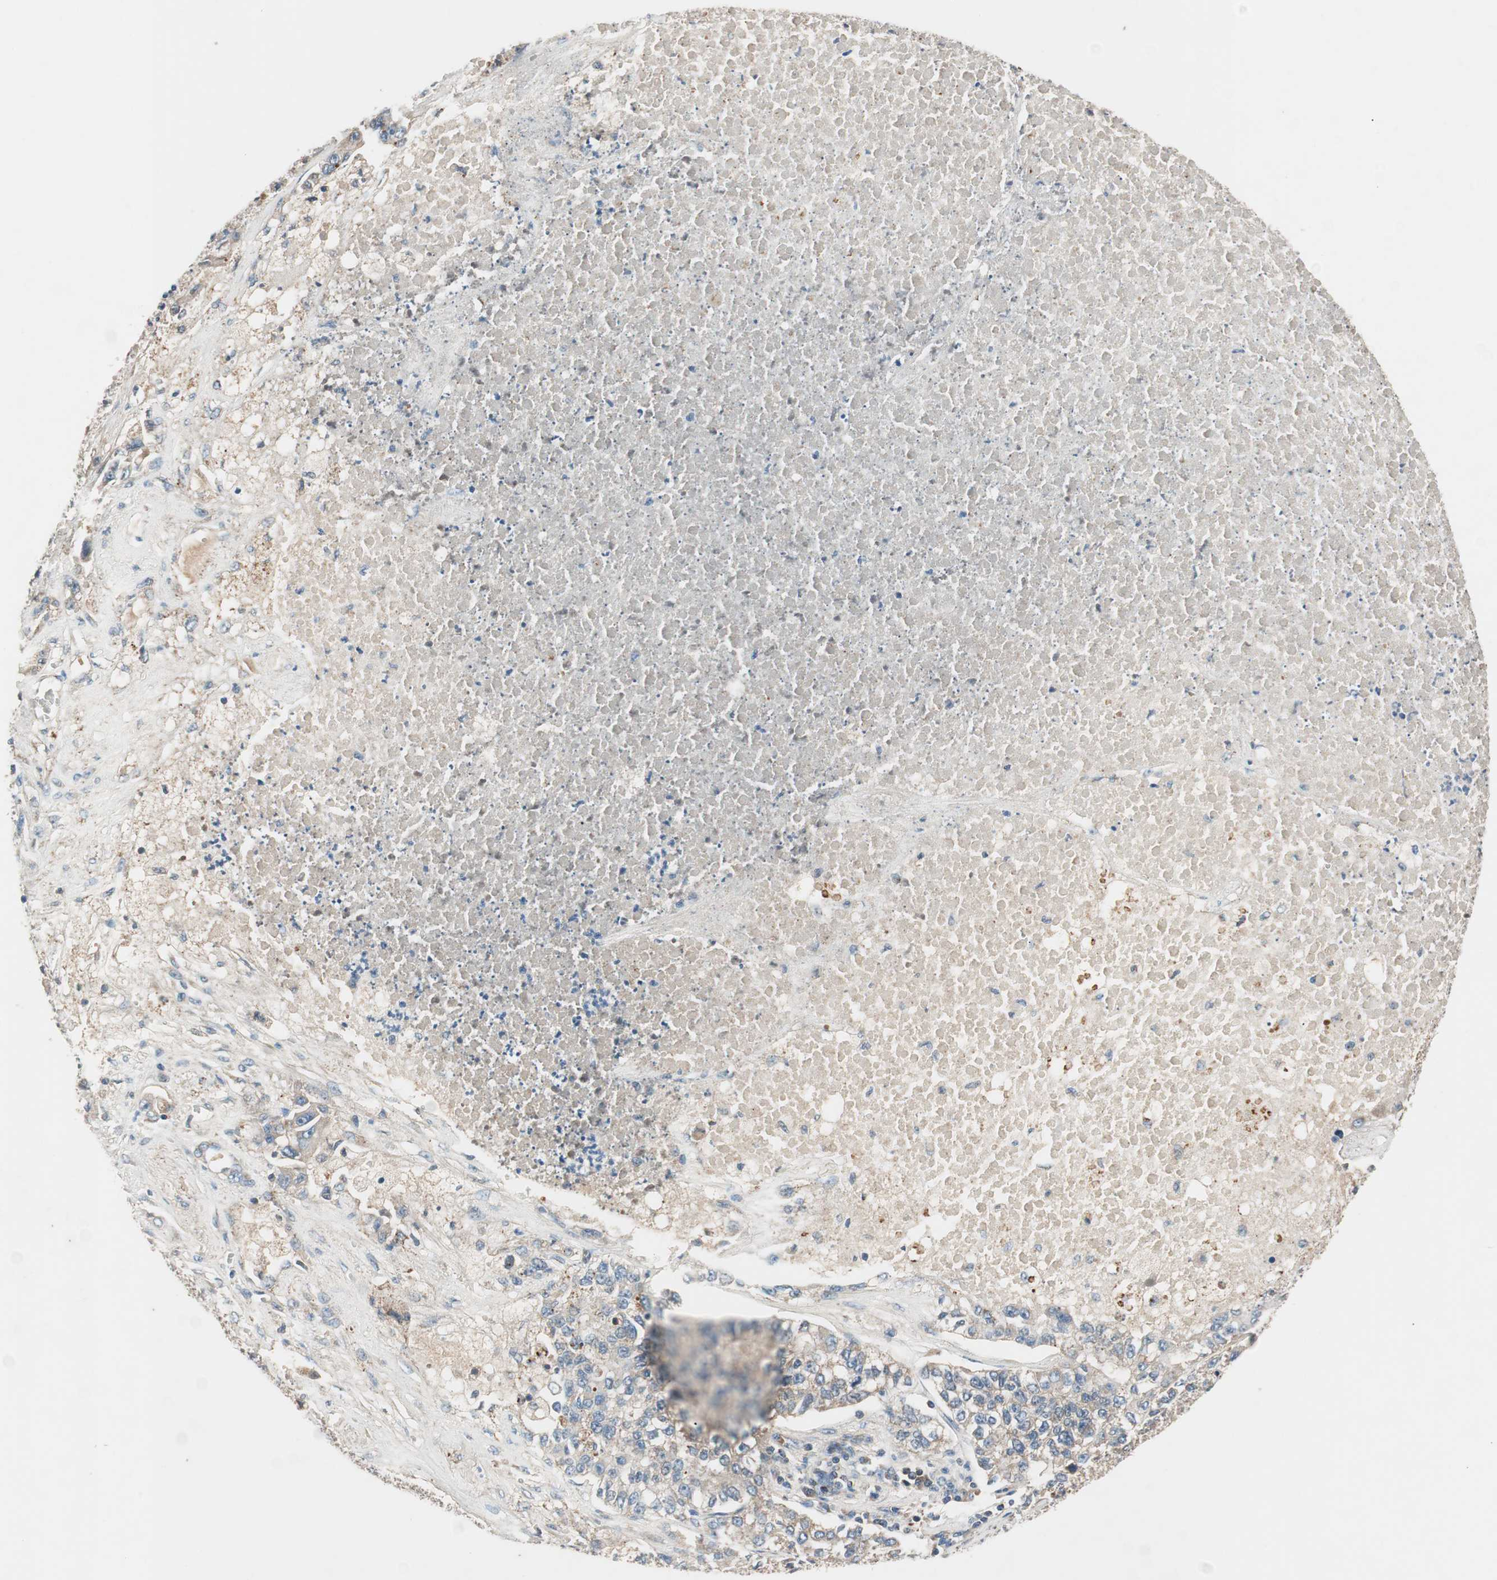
{"staining": {"intensity": "weak", "quantity": "<25%", "location": "cytoplasmic/membranous"}, "tissue": "lung cancer", "cell_type": "Tumor cells", "image_type": "cancer", "snomed": [{"axis": "morphology", "description": "Adenocarcinoma, NOS"}, {"axis": "topography", "description": "Lung"}], "caption": "Immunohistochemical staining of human adenocarcinoma (lung) displays no significant expression in tumor cells. Brightfield microscopy of immunohistochemistry stained with DAB (brown) and hematoxylin (blue), captured at high magnification.", "gene": "HPN", "patient": {"sex": "male", "age": 49}}